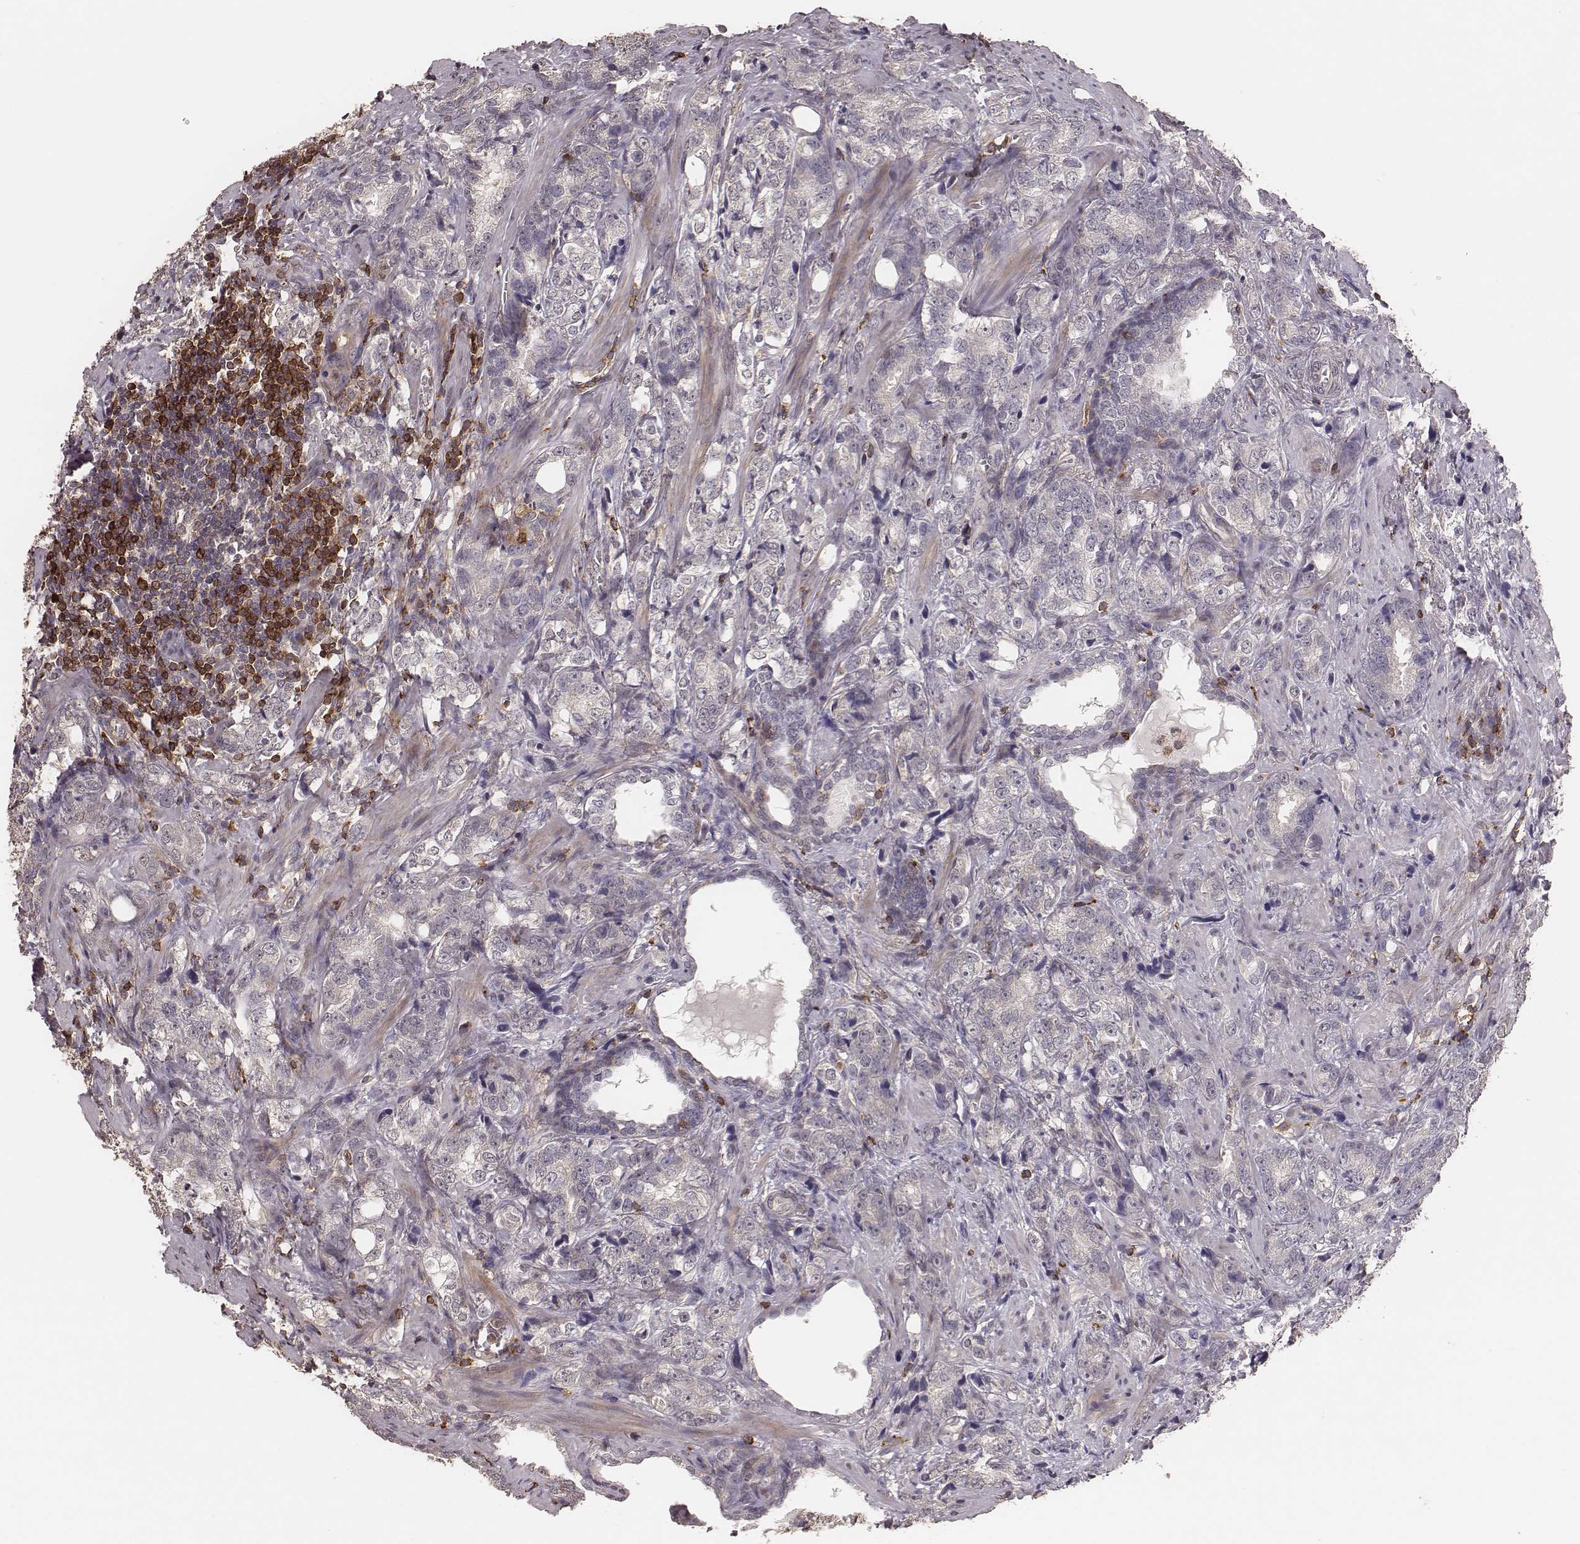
{"staining": {"intensity": "negative", "quantity": "none", "location": "none"}, "tissue": "prostate cancer", "cell_type": "Tumor cells", "image_type": "cancer", "snomed": [{"axis": "morphology", "description": "Adenocarcinoma, NOS"}, {"axis": "topography", "description": "Prostate and seminal vesicle, NOS"}], "caption": "The immunohistochemistry (IHC) histopathology image has no significant positivity in tumor cells of prostate cancer (adenocarcinoma) tissue. (DAB (3,3'-diaminobenzidine) immunohistochemistry (IHC) with hematoxylin counter stain).", "gene": "PILRA", "patient": {"sex": "male", "age": 63}}